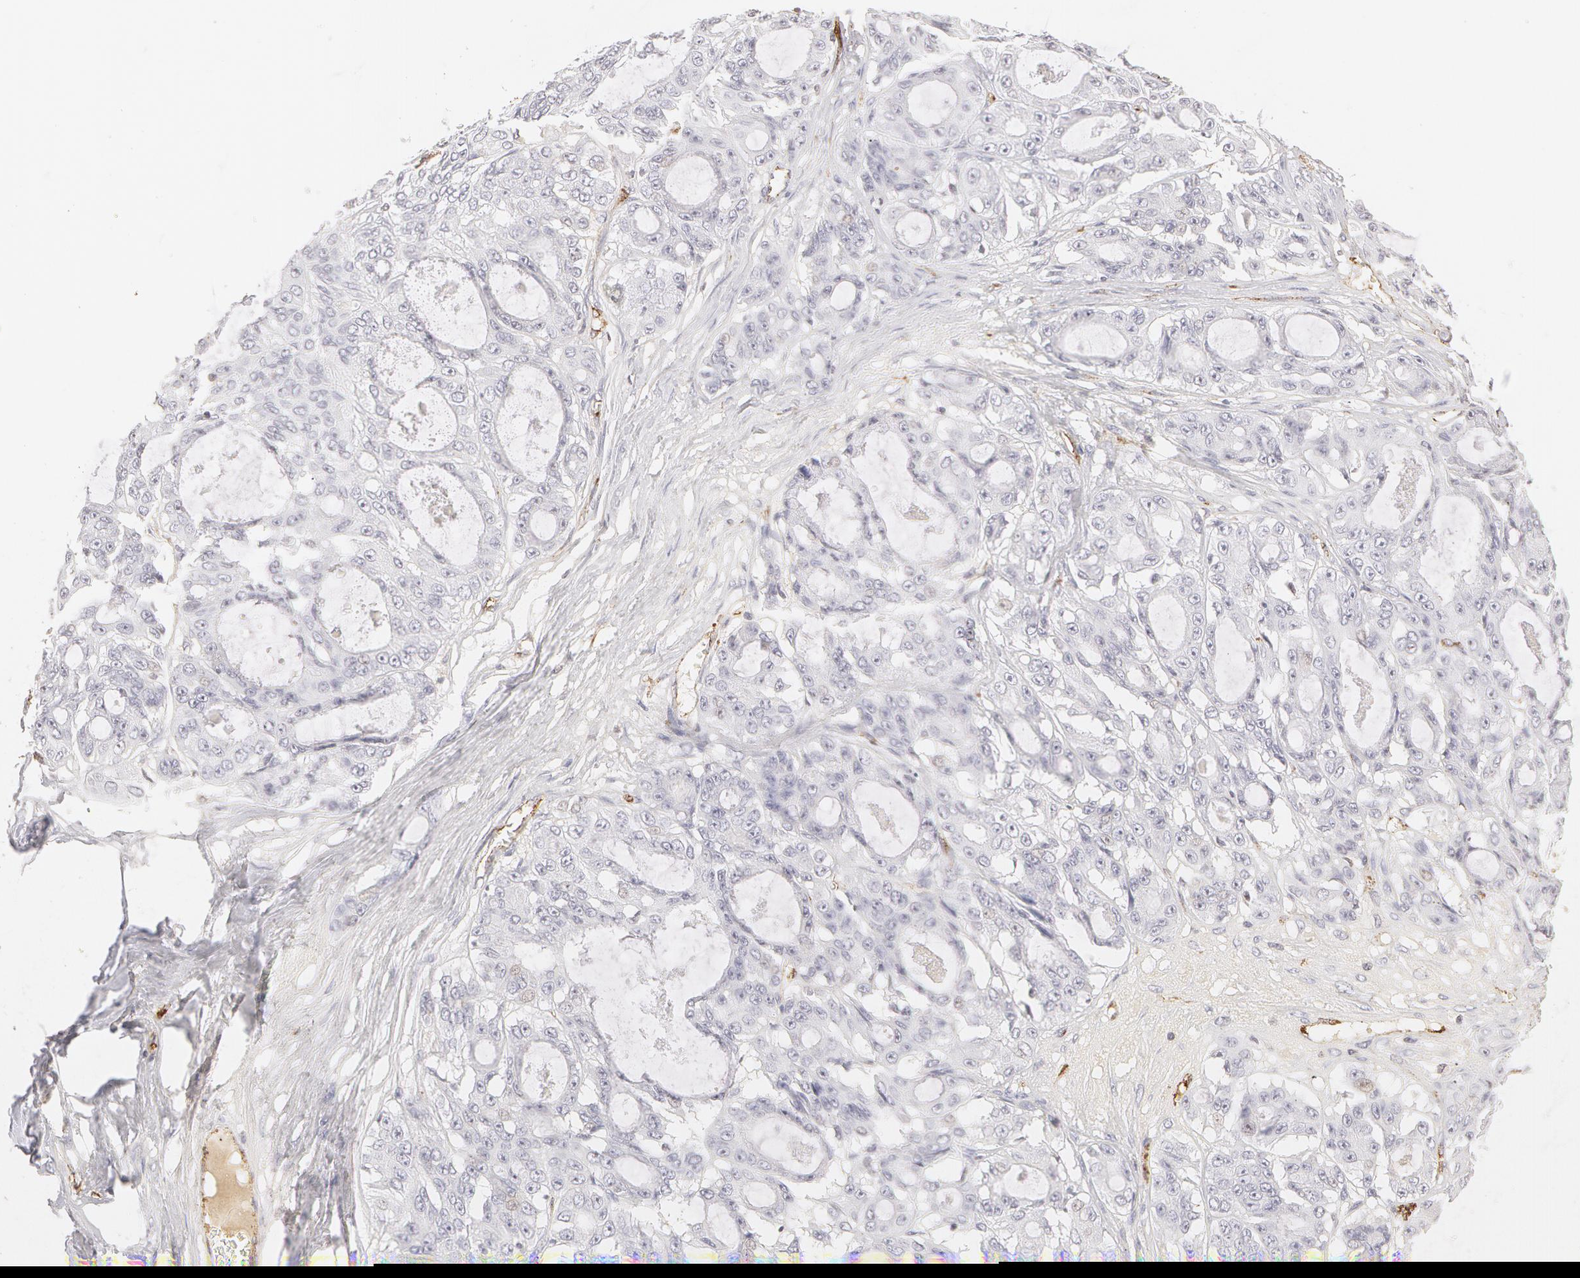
{"staining": {"intensity": "negative", "quantity": "none", "location": "none"}, "tissue": "ovarian cancer", "cell_type": "Tumor cells", "image_type": "cancer", "snomed": [{"axis": "morphology", "description": "Carcinoma, endometroid"}, {"axis": "topography", "description": "Ovary"}], "caption": "Immunohistochemistry histopathology image of neoplastic tissue: ovarian cancer (endometroid carcinoma) stained with DAB demonstrates no significant protein staining in tumor cells.", "gene": "VWF", "patient": {"sex": "female", "age": 61}}